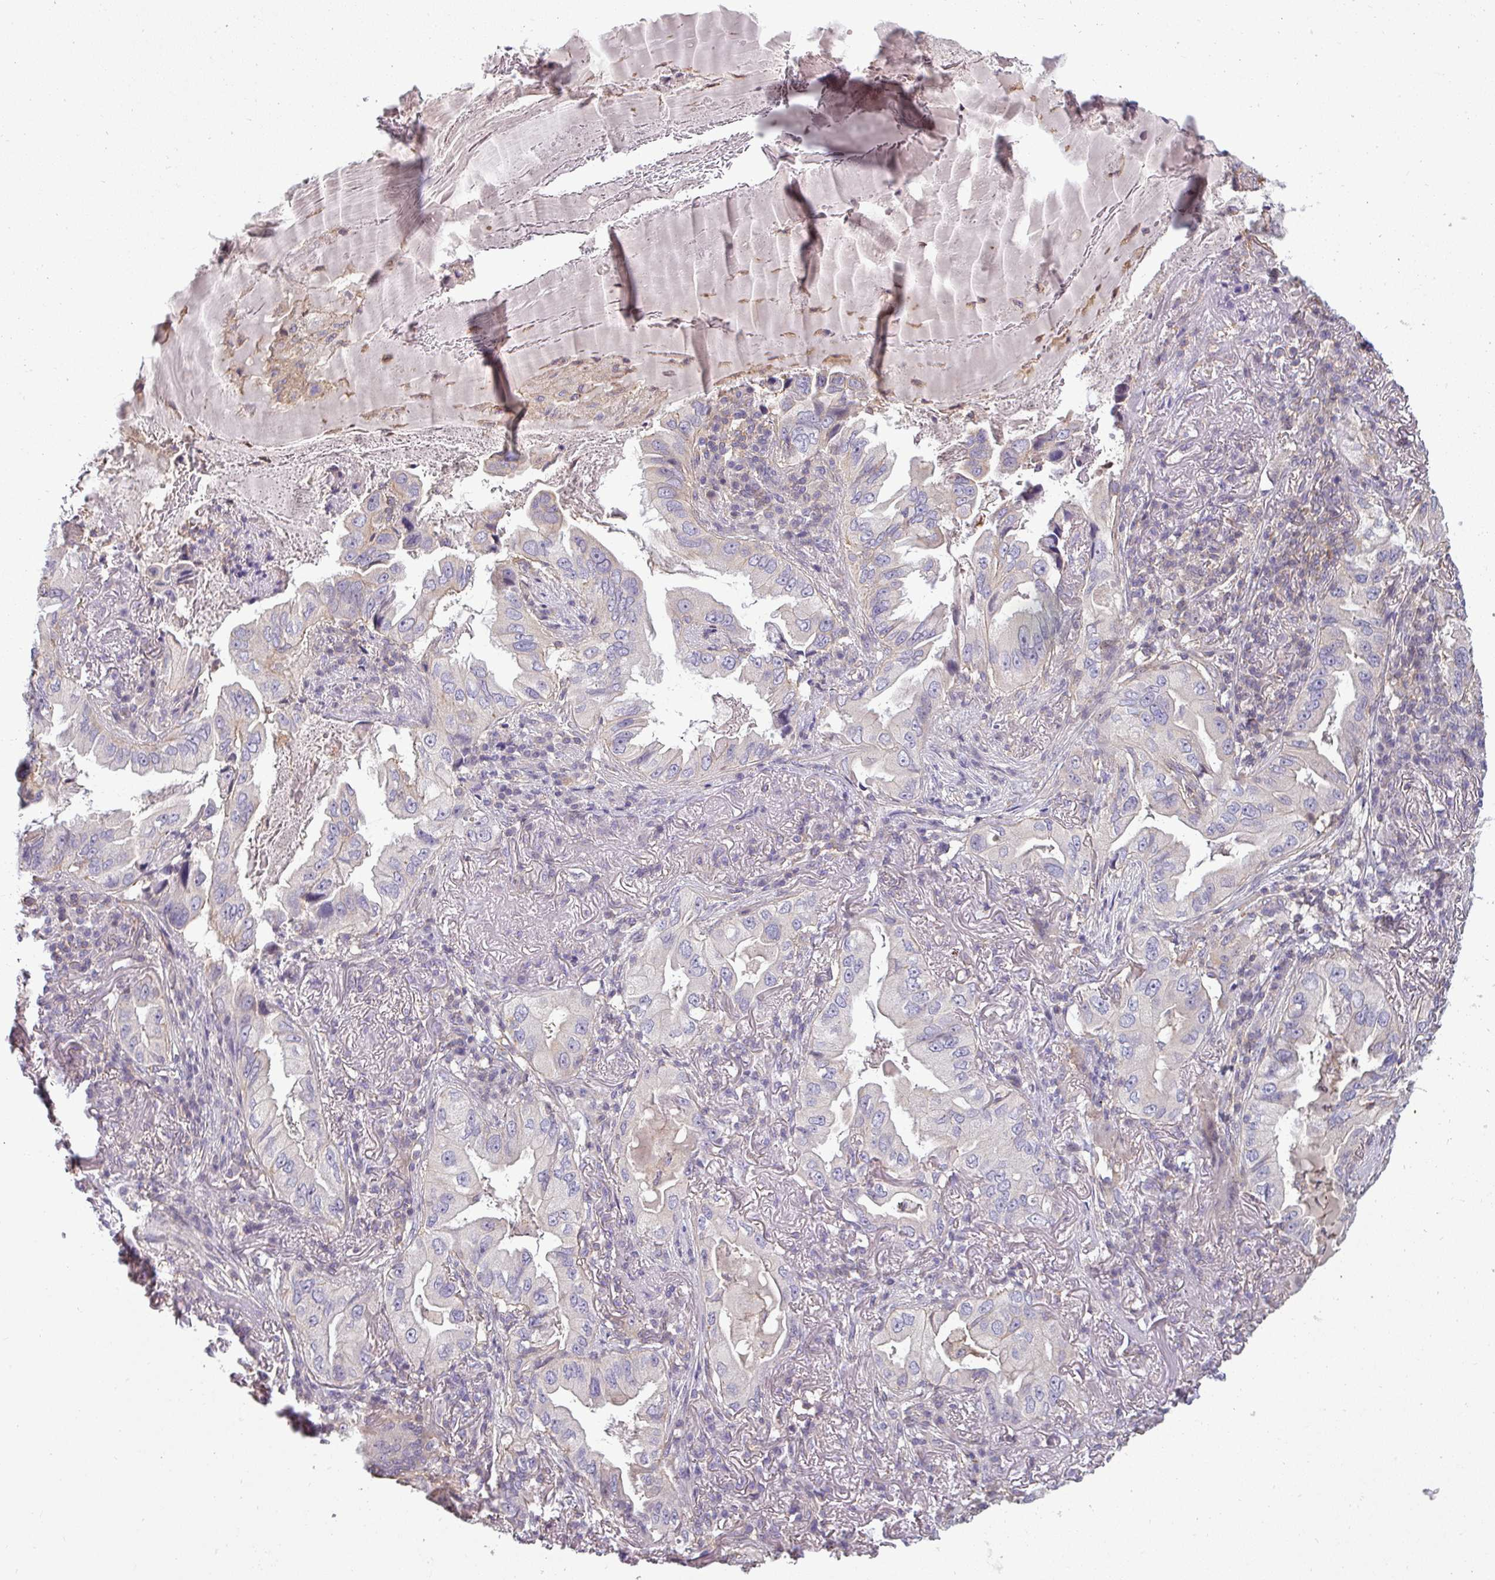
{"staining": {"intensity": "negative", "quantity": "none", "location": "none"}, "tissue": "lung cancer", "cell_type": "Tumor cells", "image_type": "cancer", "snomed": [{"axis": "morphology", "description": "Adenocarcinoma, NOS"}, {"axis": "topography", "description": "Lung"}], "caption": "Image shows no protein positivity in tumor cells of lung adenocarcinoma tissue.", "gene": "ZNF835", "patient": {"sex": "female", "age": 69}}